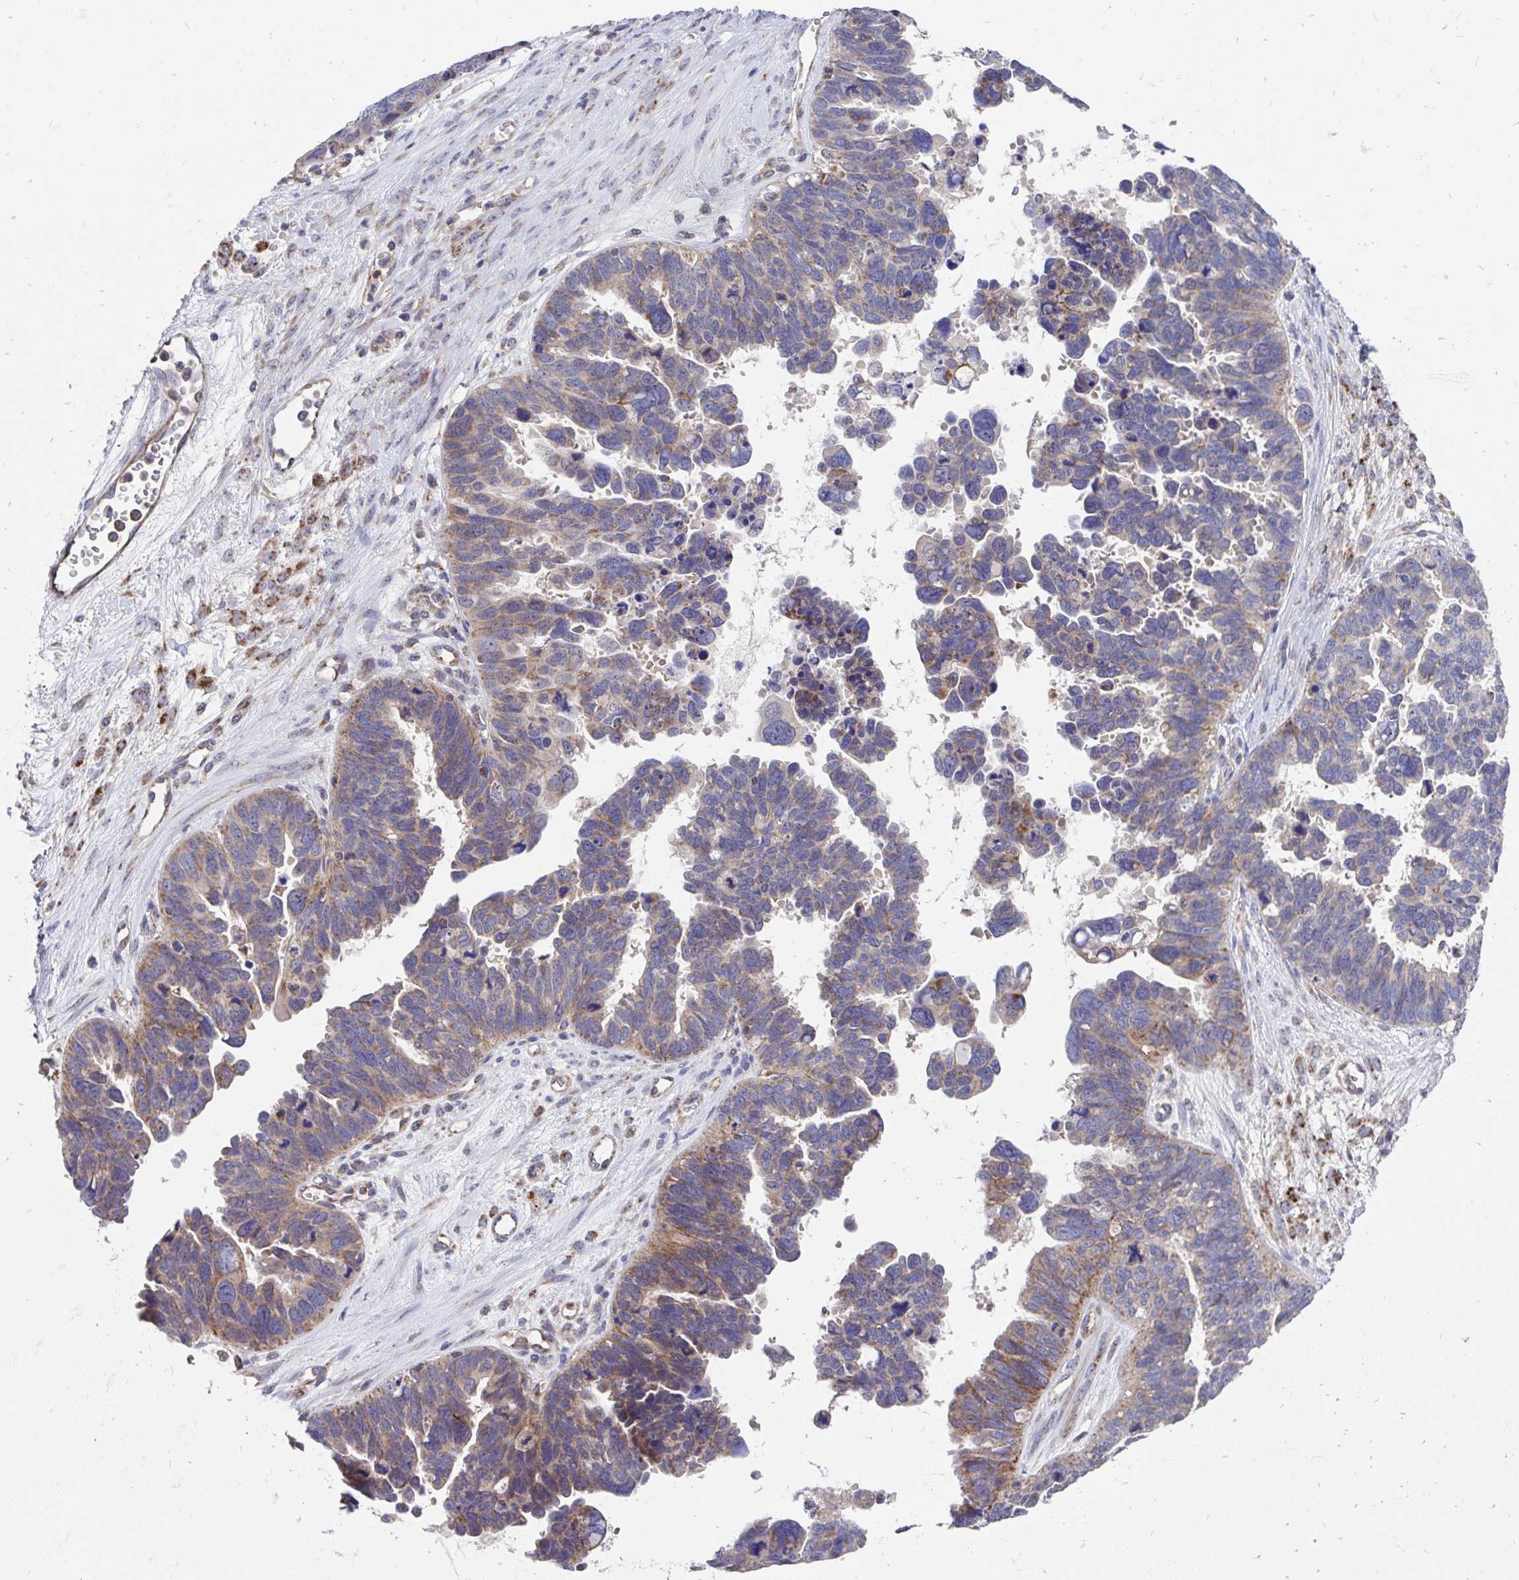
{"staining": {"intensity": "weak", "quantity": "25%-75%", "location": "cytoplasmic/membranous"}, "tissue": "ovarian cancer", "cell_type": "Tumor cells", "image_type": "cancer", "snomed": [{"axis": "morphology", "description": "Cystadenocarcinoma, serous, NOS"}, {"axis": "topography", "description": "Ovary"}], "caption": "DAB (3,3'-diaminobenzidine) immunohistochemical staining of ovarian serous cystadenocarcinoma exhibits weak cytoplasmic/membranous protein expression in approximately 25%-75% of tumor cells. Nuclei are stained in blue.", "gene": "FHIP1B", "patient": {"sex": "female", "age": 60}}